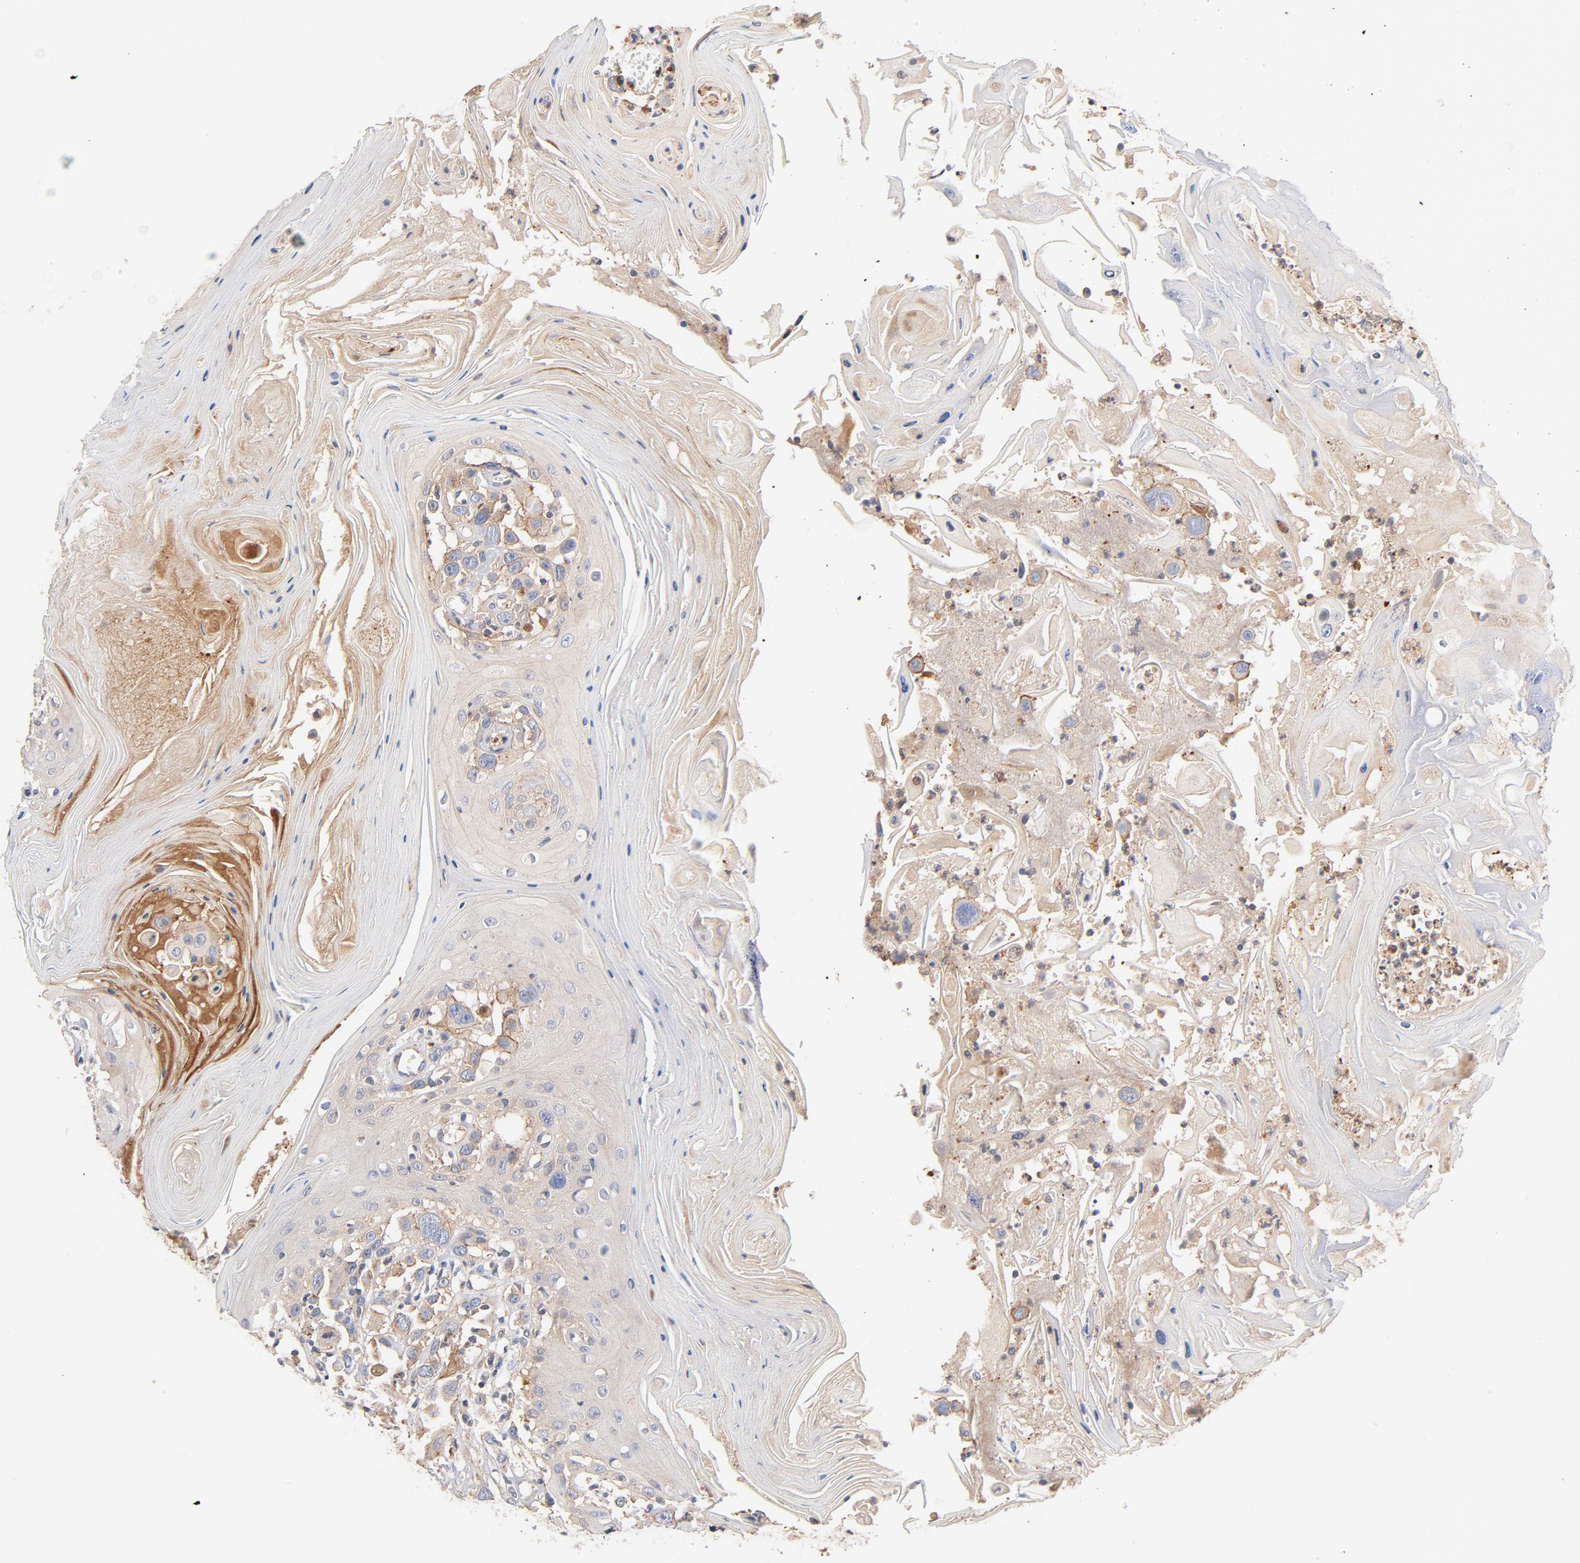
{"staining": {"intensity": "moderate", "quantity": ">75%", "location": "cytoplasmic/membranous"}, "tissue": "head and neck cancer", "cell_type": "Tumor cells", "image_type": "cancer", "snomed": [{"axis": "morphology", "description": "Squamous cell carcinoma, NOS"}, {"axis": "topography", "description": "Oral tissue"}, {"axis": "topography", "description": "Head-Neck"}], "caption": "An immunohistochemistry (IHC) photomicrograph of tumor tissue is shown. Protein staining in brown shows moderate cytoplasmic/membranous positivity in head and neck squamous cell carcinoma within tumor cells.", "gene": "STRN3", "patient": {"sex": "female", "age": 76}}